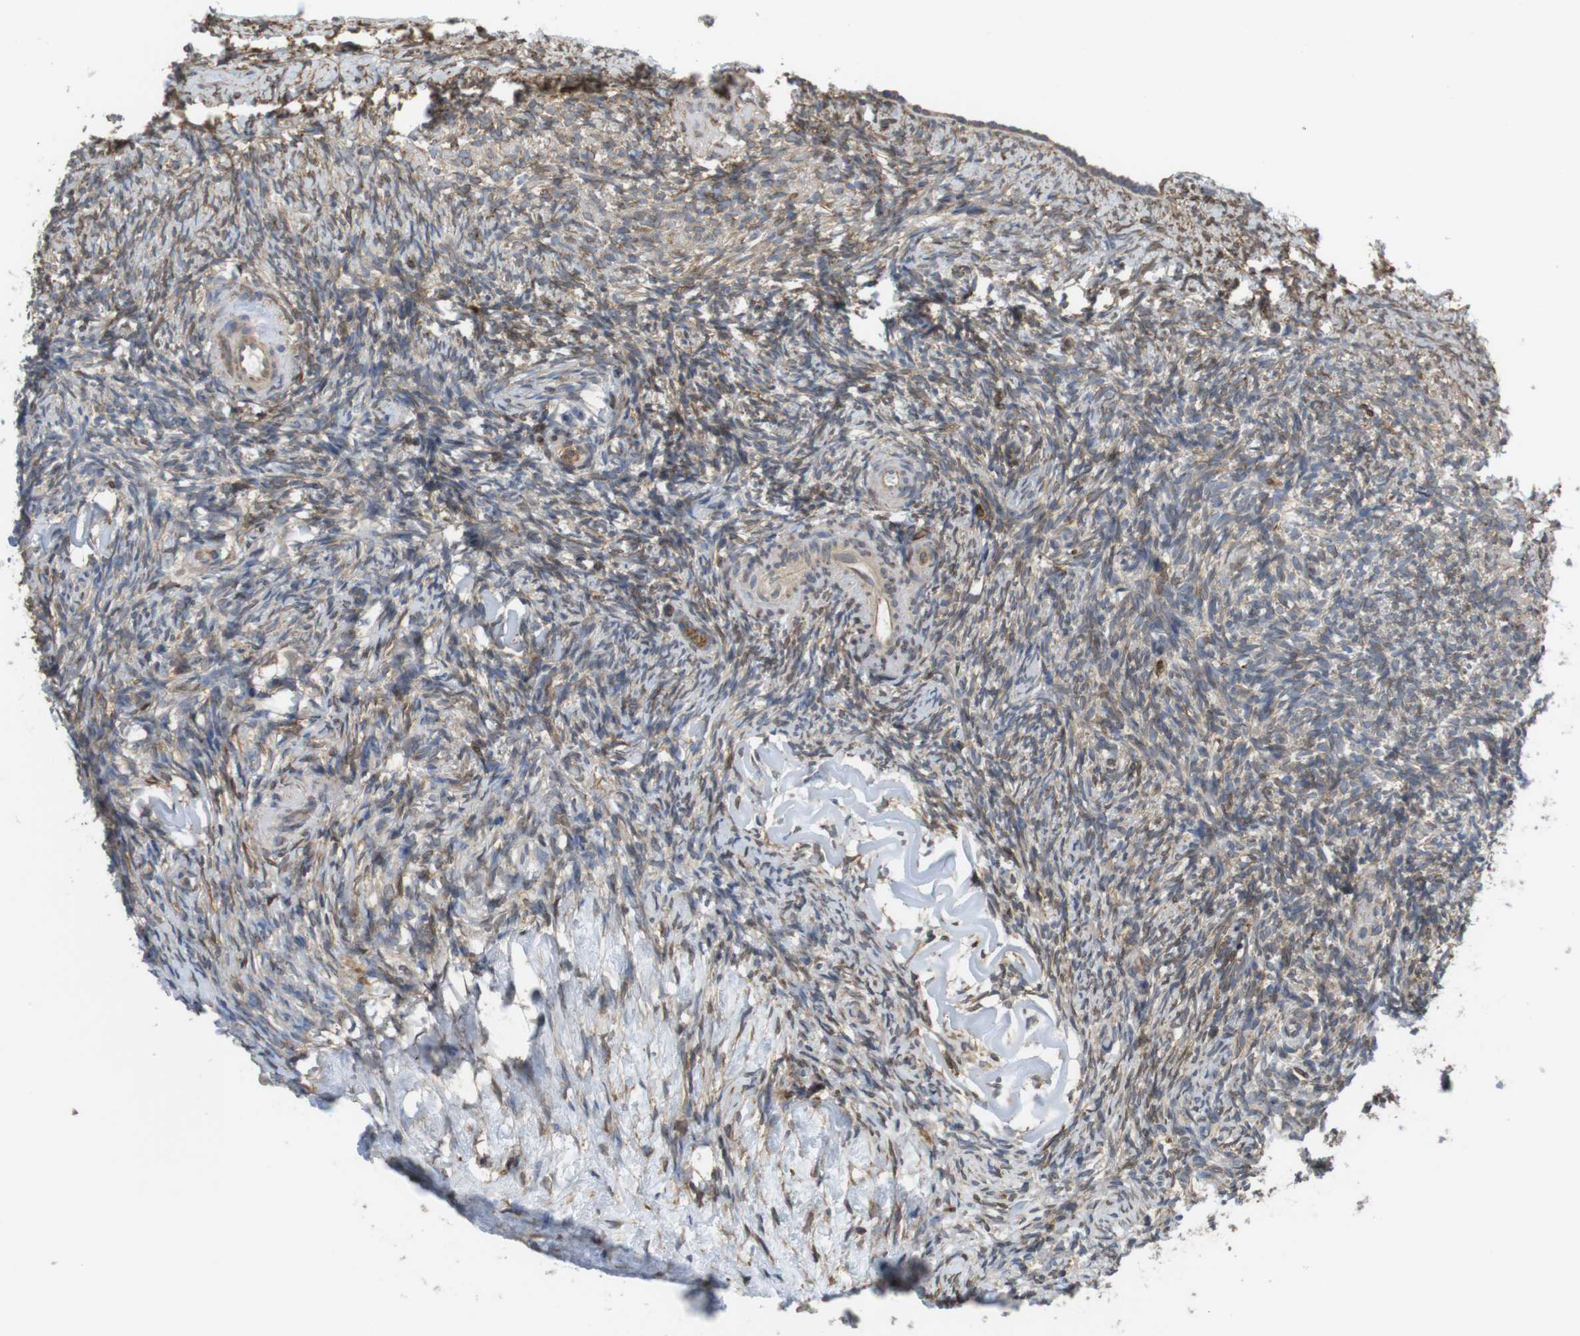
{"staining": {"intensity": "moderate", "quantity": "<25%", "location": "cytoplasmic/membranous"}, "tissue": "ovary", "cell_type": "Ovarian stroma cells", "image_type": "normal", "snomed": [{"axis": "morphology", "description": "Normal tissue, NOS"}, {"axis": "topography", "description": "Ovary"}], "caption": "Immunohistochemical staining of unremarkable human ovary displays <25% levels of moderate cytoplasmic/membranous protein expression in about <25% of ovarian stroma cells. (brown staining indicates protein expression, while blue staining denotes nuclei).", "gene": "ARL6IP5", "patient": {"sex": "female", "age": 60}}